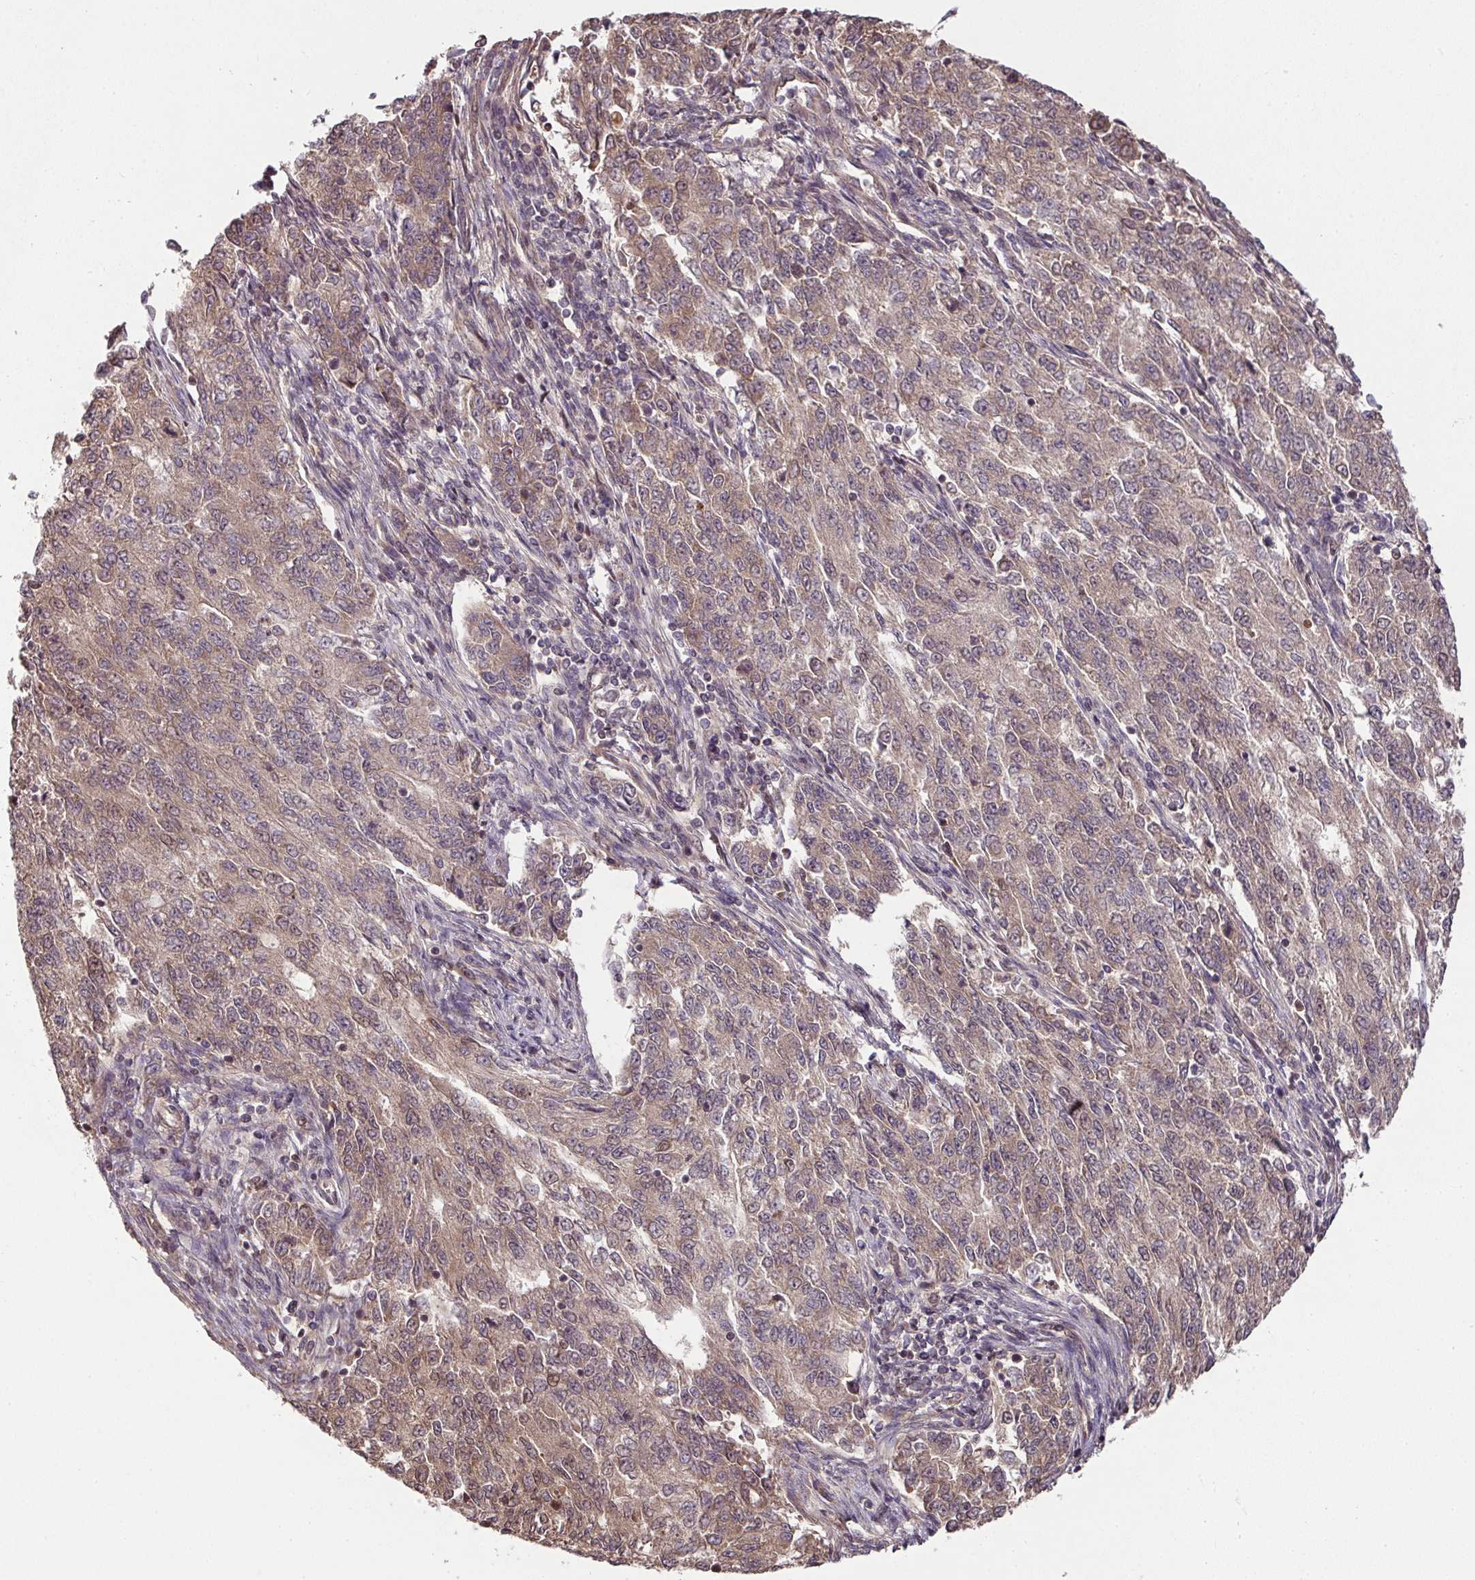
{"staining": {"intensity": "moderate", "quantity": "25%-75%", "location": "cytoplasmic/membranous,nuclear"}, "tissue": "endometrial cancer", "cell_type": "Tumor cells", "image_type": "cancer", "snomed": [{"axis": "morphology", "description": "Adenocarcinoma, NOS"}, {"axis": "topography", "description": "Endometrium"}], "caption": "Immunohistochemistry of human endometrial adenocarcinoma exhibits medium levels of moderate cytoplasmic/membranous and nuclear expression in approximately 25%-75% of tumor cells.", "gene": "PLK1", "patient": {"sex": "female", "age": 50}}